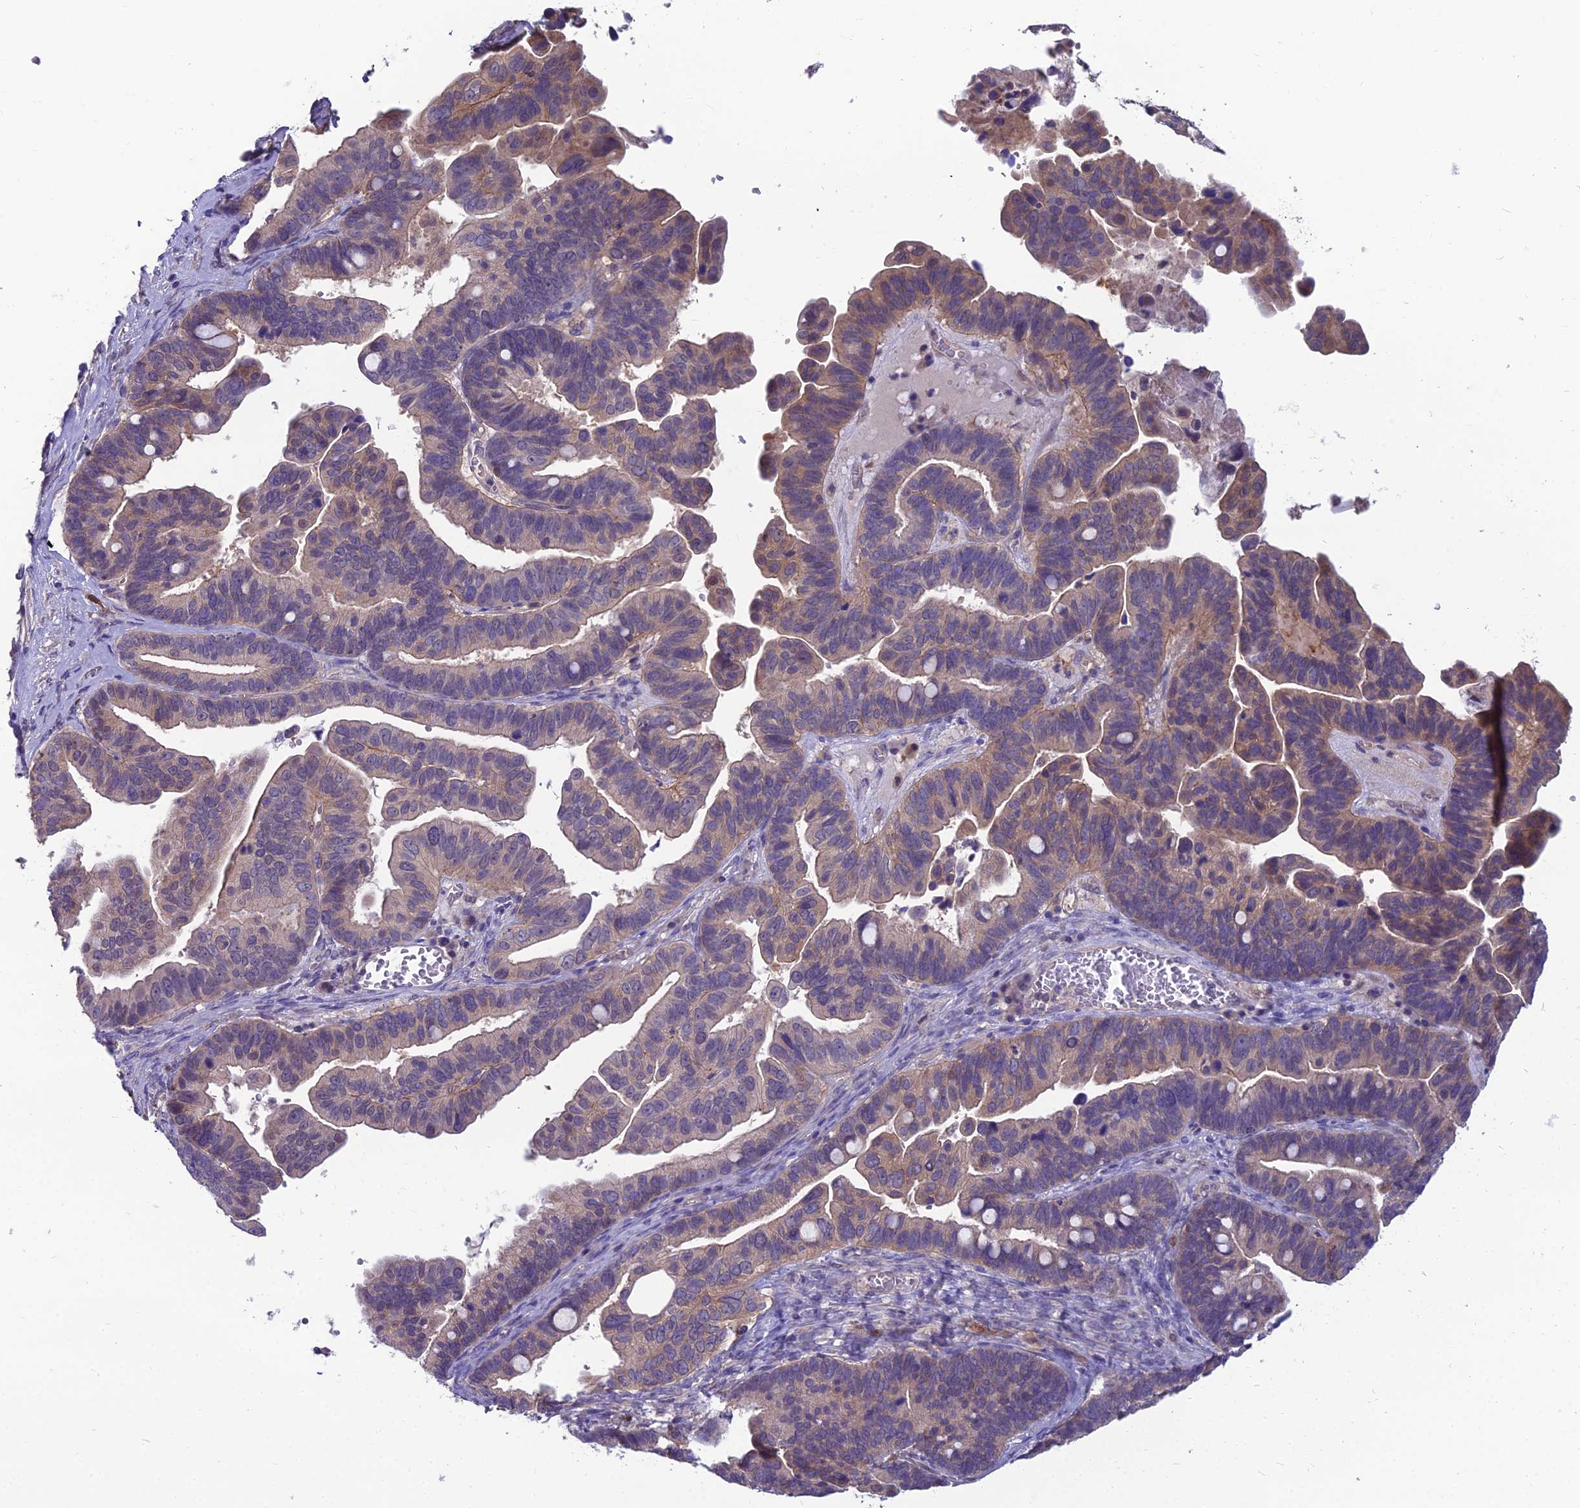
{"staining": {"intensity": "weak", "quantity": "25%-75%", "location": "cytoplasmic/membranous"}, "tissue": "ovarian cancer", "cell_type": "Tumor cells", "image_type": "cancer", "snomed": [{"axis": "morphology", "description": "Cystadenocarcinoma, serous, NOS"}, {"axis": "topography", "description": "Ovary"}], "caption": "Weak cytoplasmic/membranous protein expression is appreciated in about 25%-75% of tumor cells in serous cystadenocarcinoma (ovarian). The staining was performed using DAB (3,3'-diaminobenzidine), with brown indicating positive protein expression. Nuclei are stained blue with hematoxylin.", "gene": "MVD", "patient": {"sex": "female", "age": 56}}